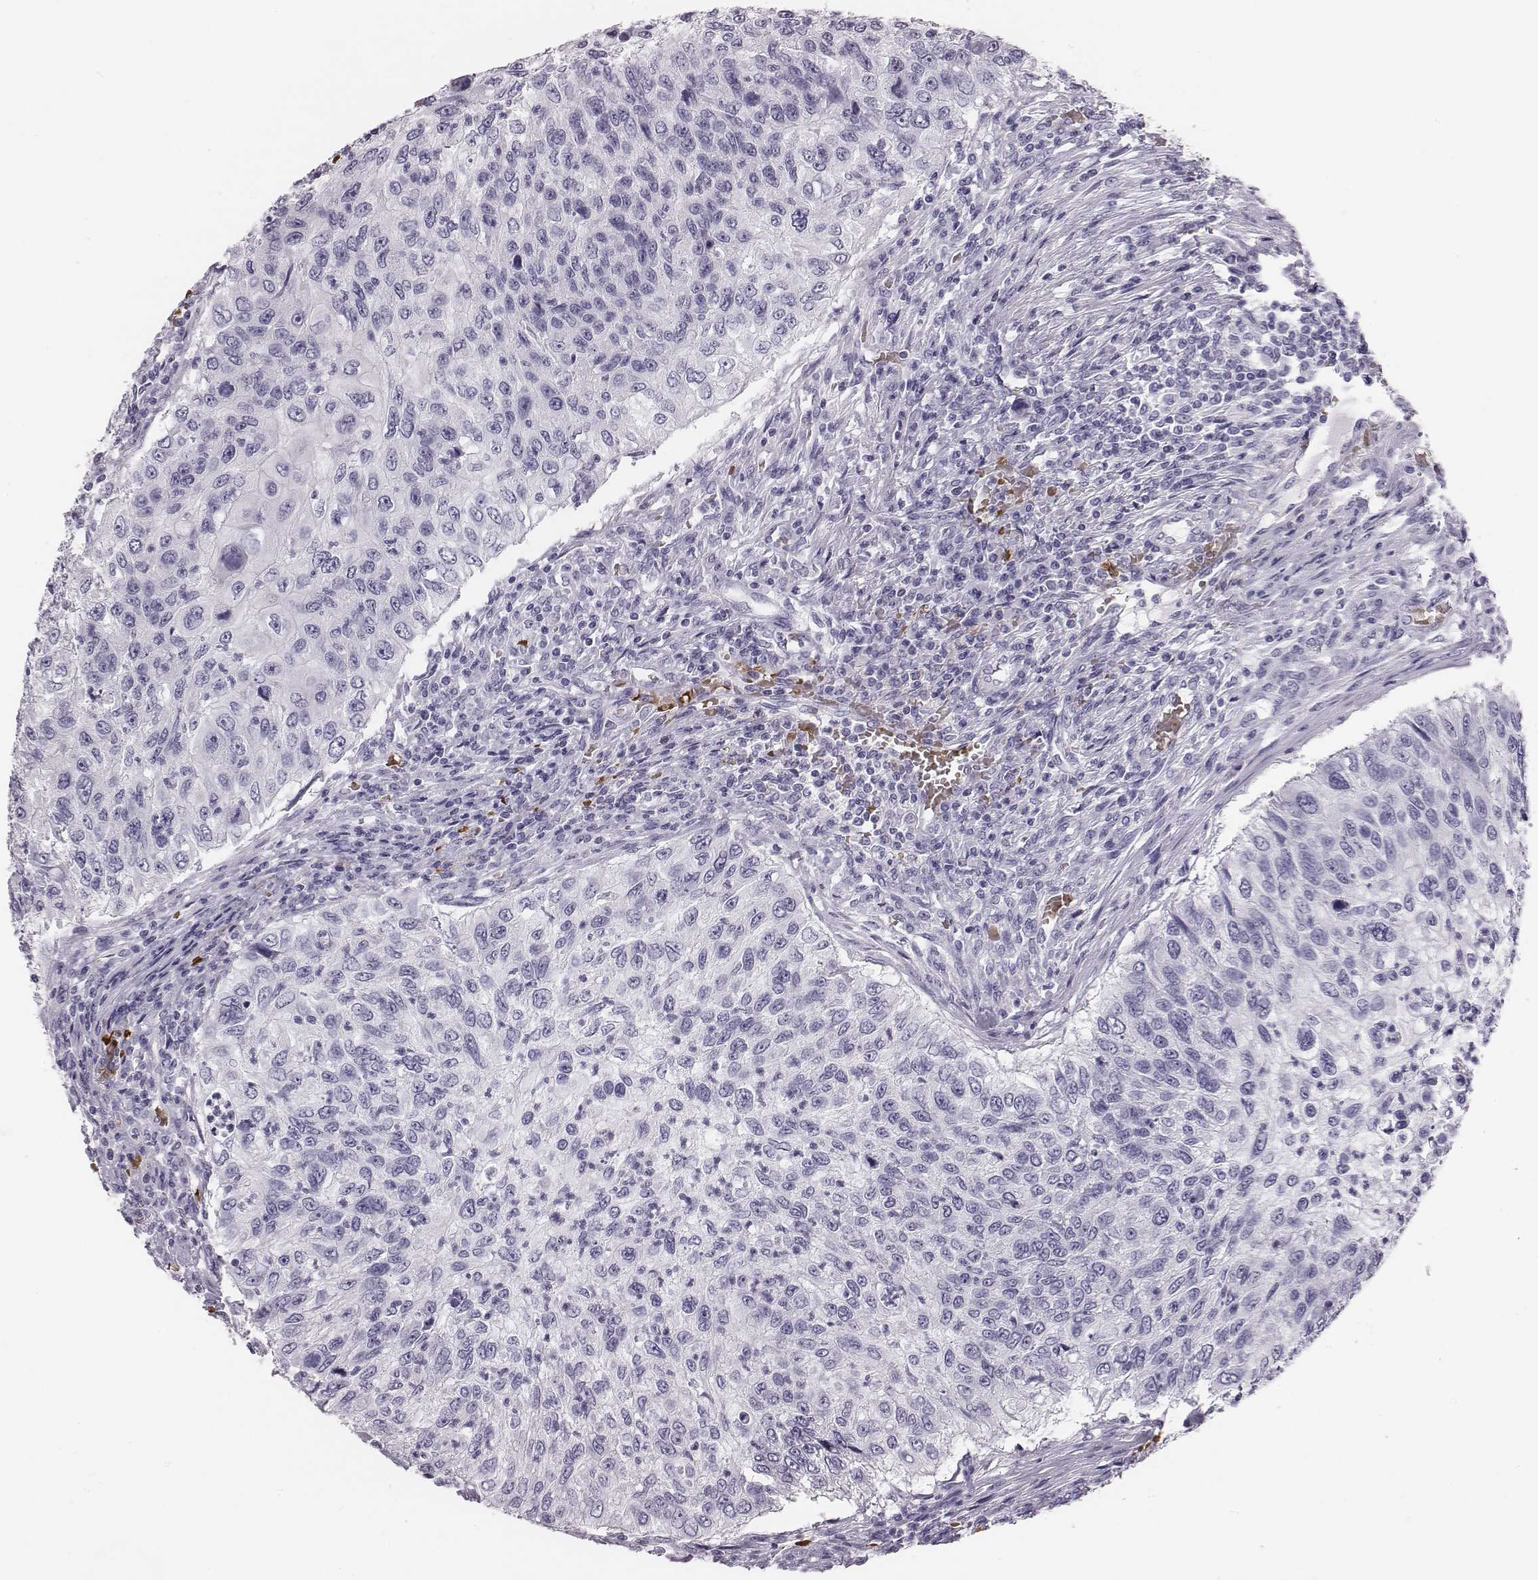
{"staining": {"intensity": "negative", "quantity": "none", "location": "none"}, "tissue": "urothelial cancer", "cell_type": "Tumor cells", "image_type": "cancer", "snomed": [{"axis": "morphology", "description": "Urothelial carcinoma, High grade"}, {"axis": "topography", "description": "Urinary bladder"}], "caption": "High power microscopy image of an immunohistochemistry histopathology image of urothelial cancer, revealing no significant expression in tumor cells.", "gene": "HBZ", "patient": {"sex": "female", "age": 60}}